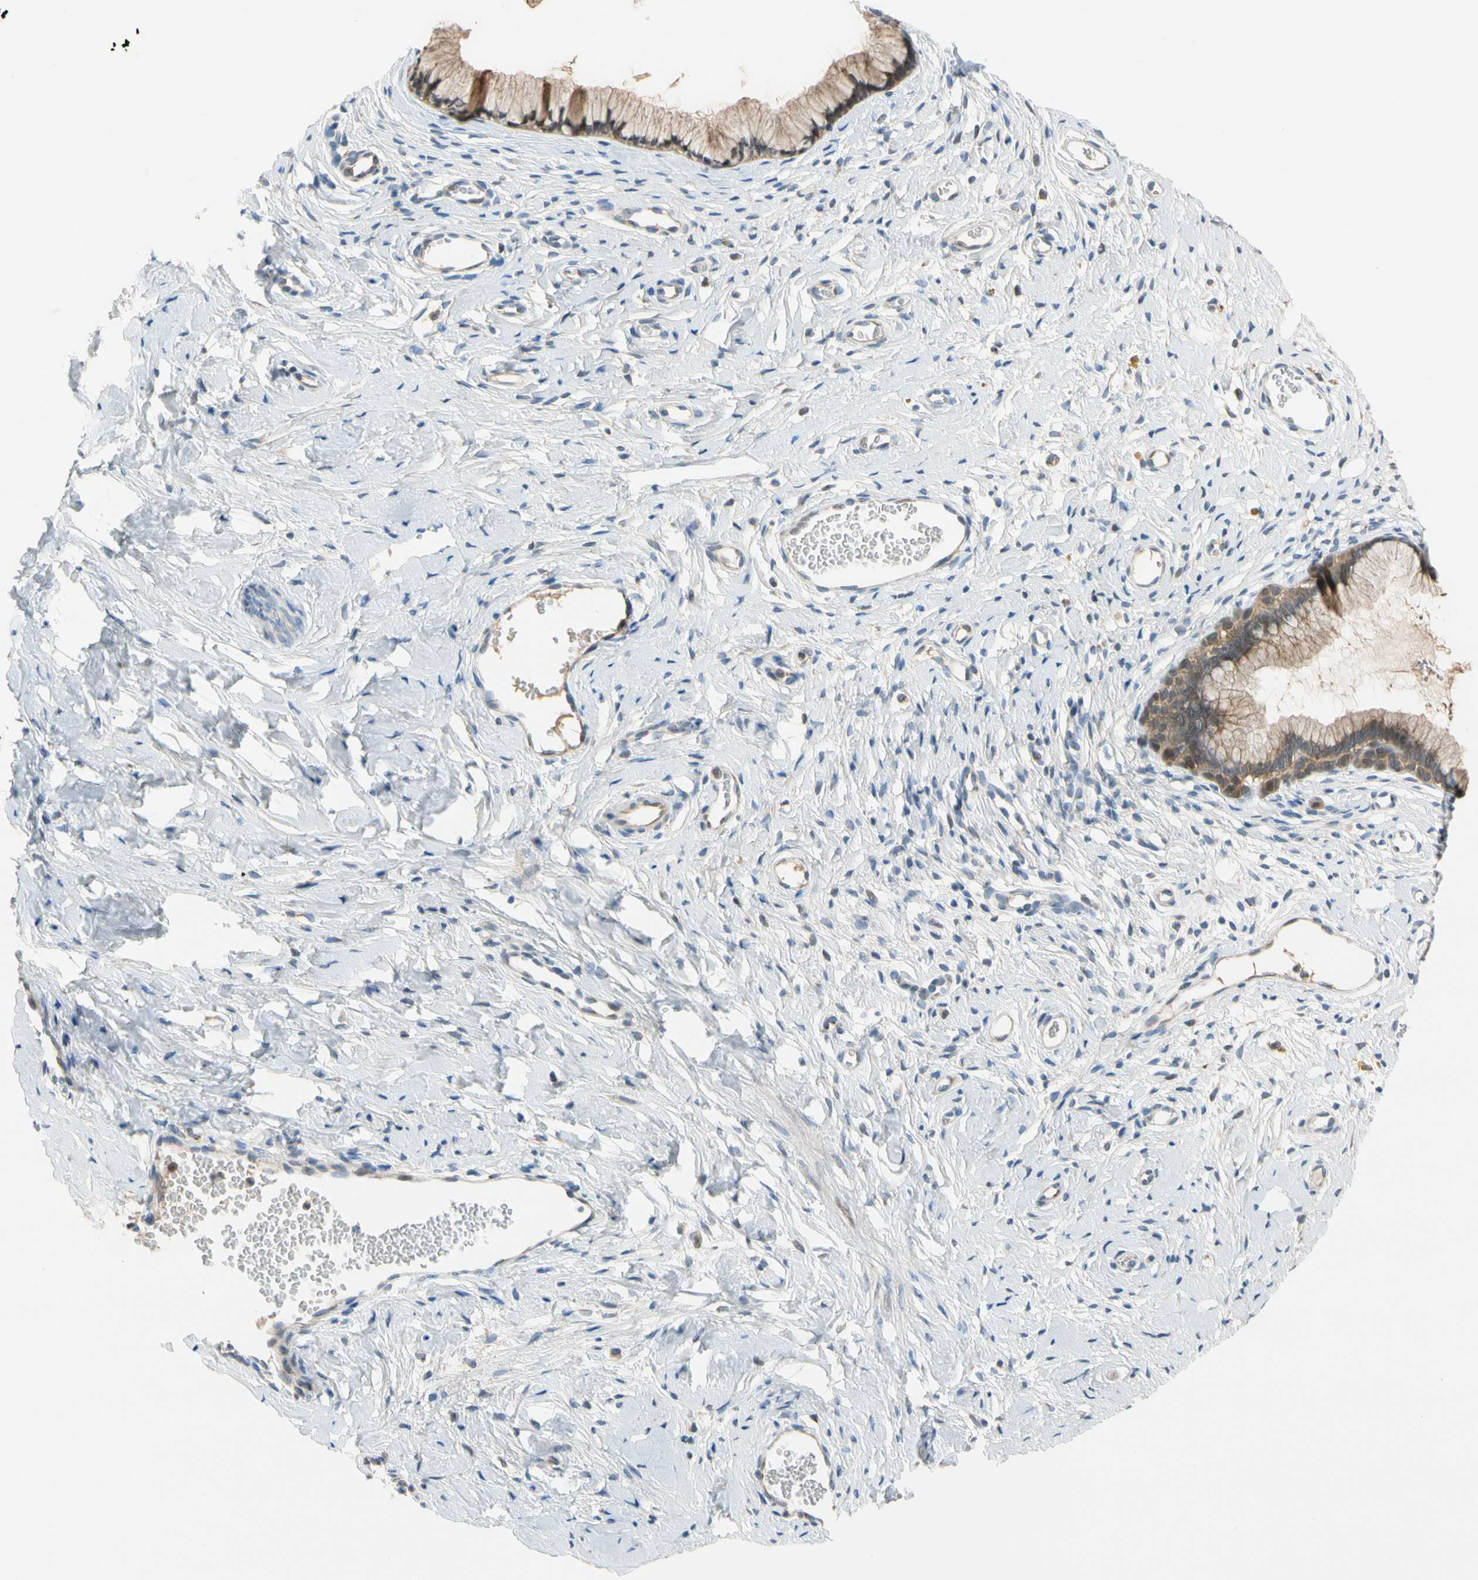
{"staining": {"intensity": "weak", "quantity": ">75%", "location": "cytoplasmic/membranous"}, "tissue": "cervix", "cell_type": "Glandular cells", "image_type": "normal", "snomed": [{"axis": "morphology", "description": "Normal tissue, NOS"}, {"axis": "topography", "description": "Cervix"}], "caption": "Protein expression by immunohistochemistry reveals weak cytoplasmic/membranous positivity in about >75% of glandular cells in unremarkable cervix.", "gene": "GPSM2", "patient": {"sex": "female", "age": 65}}